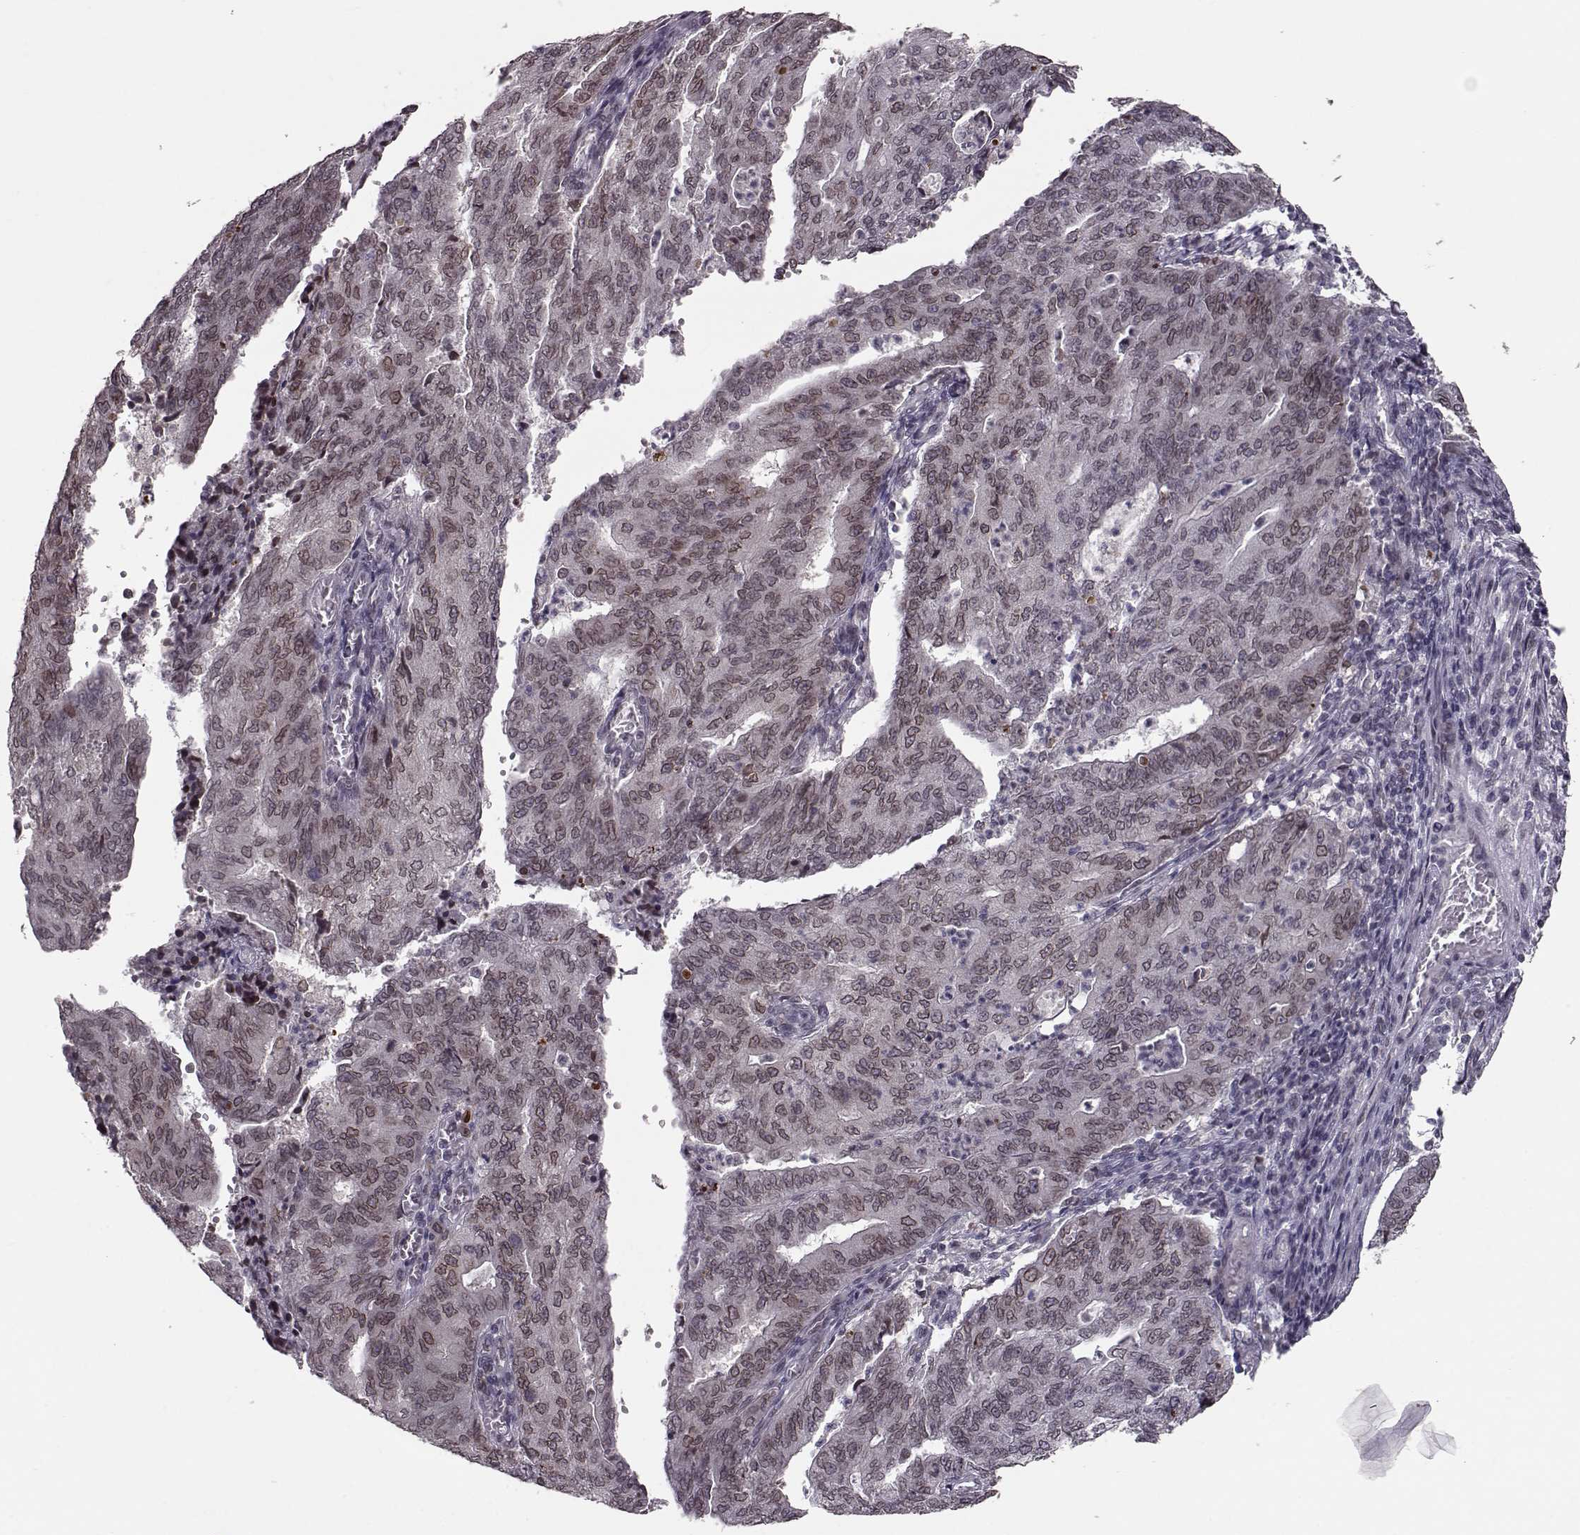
{"staining": {"intensity": "weak", "quantity": ">75%", "location": "cytoplasmic/membranous,nuclear"}, "tissue": "endometrial cancer", "cell_type": "Tumor cells", "image_type": "cancer", "snomed": [{"axis": "morphology", "description": "Adenocarcinoma, NOS"}, {"axis": "topography", "description": "Endometrium"}], "caption": "Immunohistochemistry histopathology image of neoplastic tissue: human adenocarcinoma (endometrial) stained using immunohistochemistry (IHC) reveals low levels of weak protein expression localized specifically in the cytoplasmic/membranous and nuclear of tumor cells, appearing as a cytoplasmic/membranous and nuclear brown color.", "gene": "NUP37", "patient": {"sex": "female", "age": 82}}